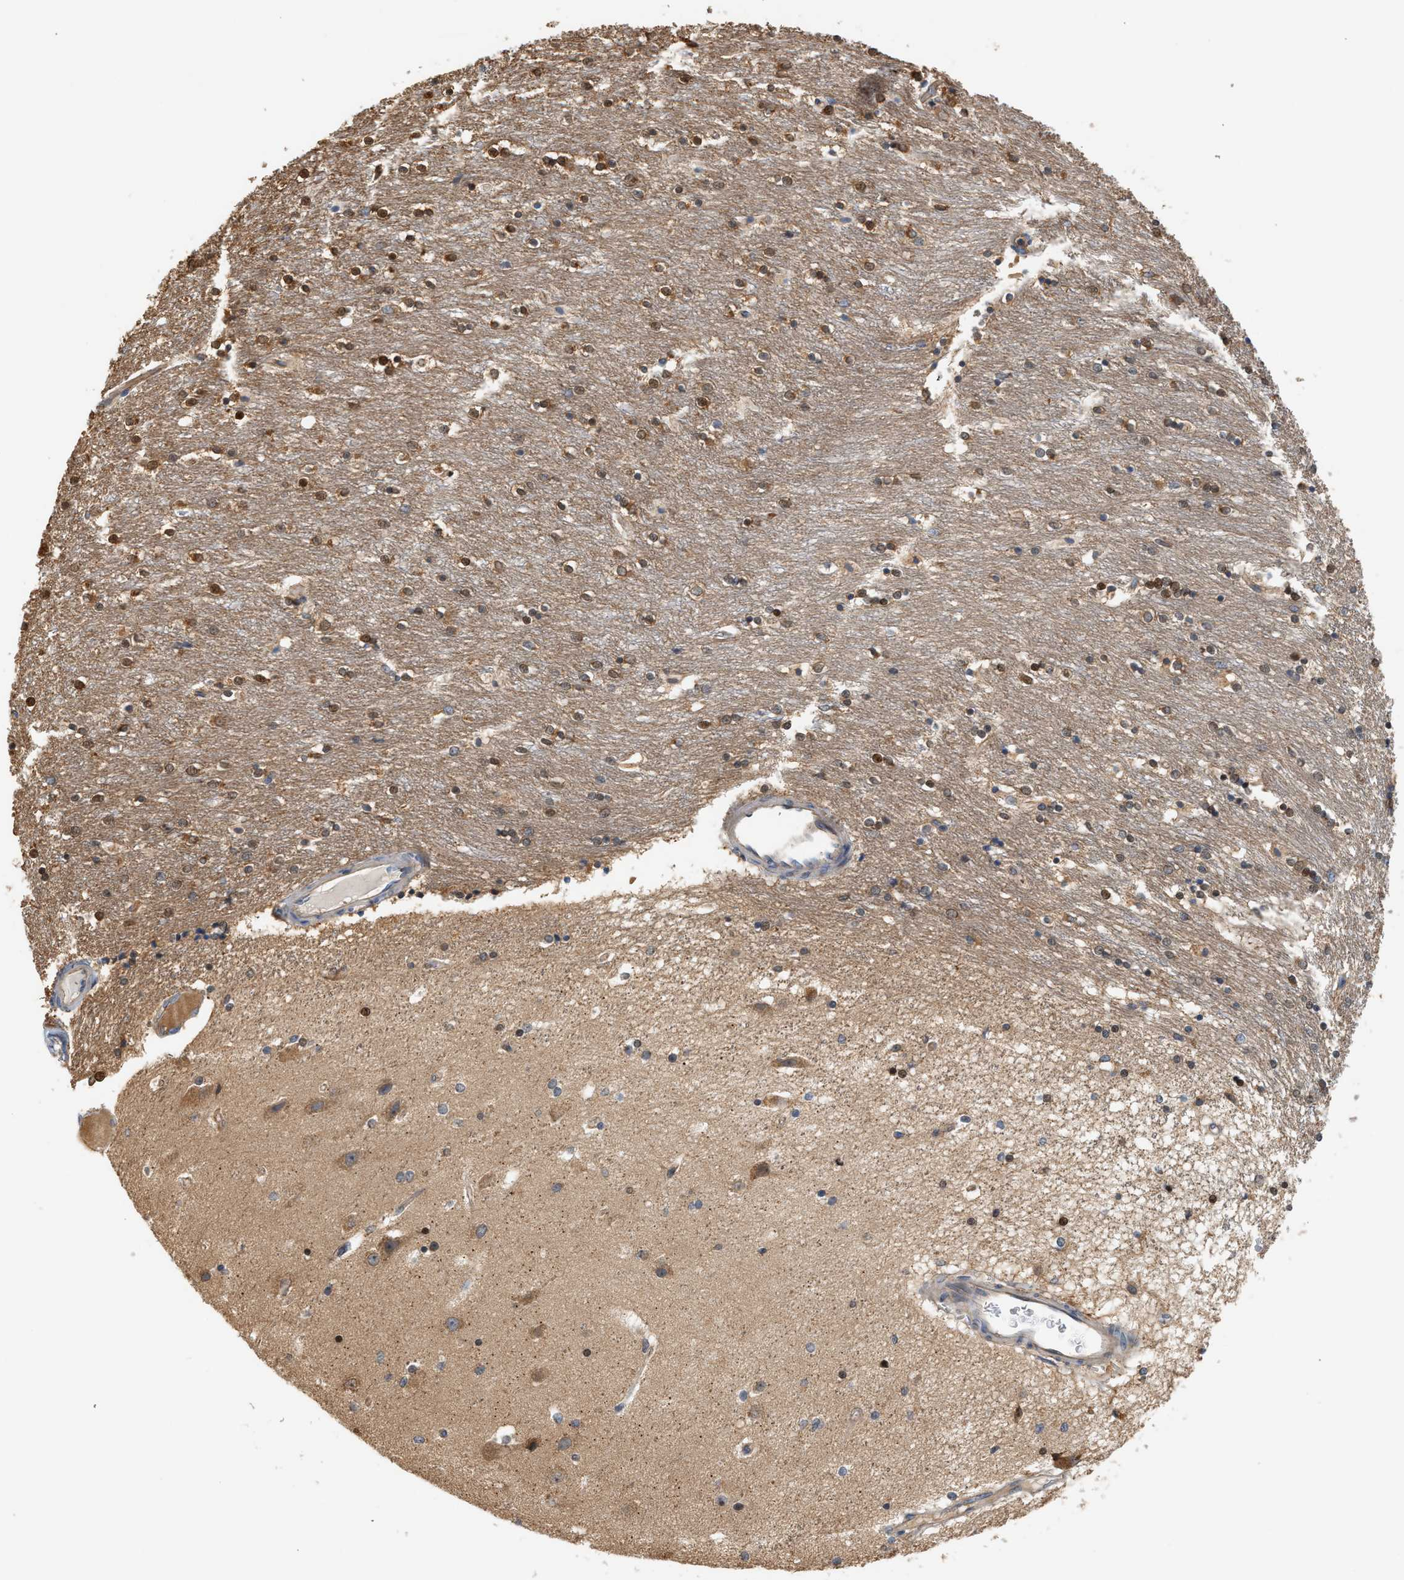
{"staining": {"intensity": "moderate", "quantity": ">75%", "location": "nuclear"}, "tissue": "caudate", "cell_type": "Glial cells", "image_type": "normal", "snomed": [{"axis": "morphology", "description": "Normal tissue, NOS"}, {"axis": "topography", "description": "Lateral ventricle wall"}], "caption": "DAB (3,3'-diaminobenzidine) immunohistochemical staining of unremarkable caudate reveals moderate nuclear protein positivity in approximately >75% of glial cells.", "gene": "CTXN1", "patient": {"sex": "female", "age": 54}}